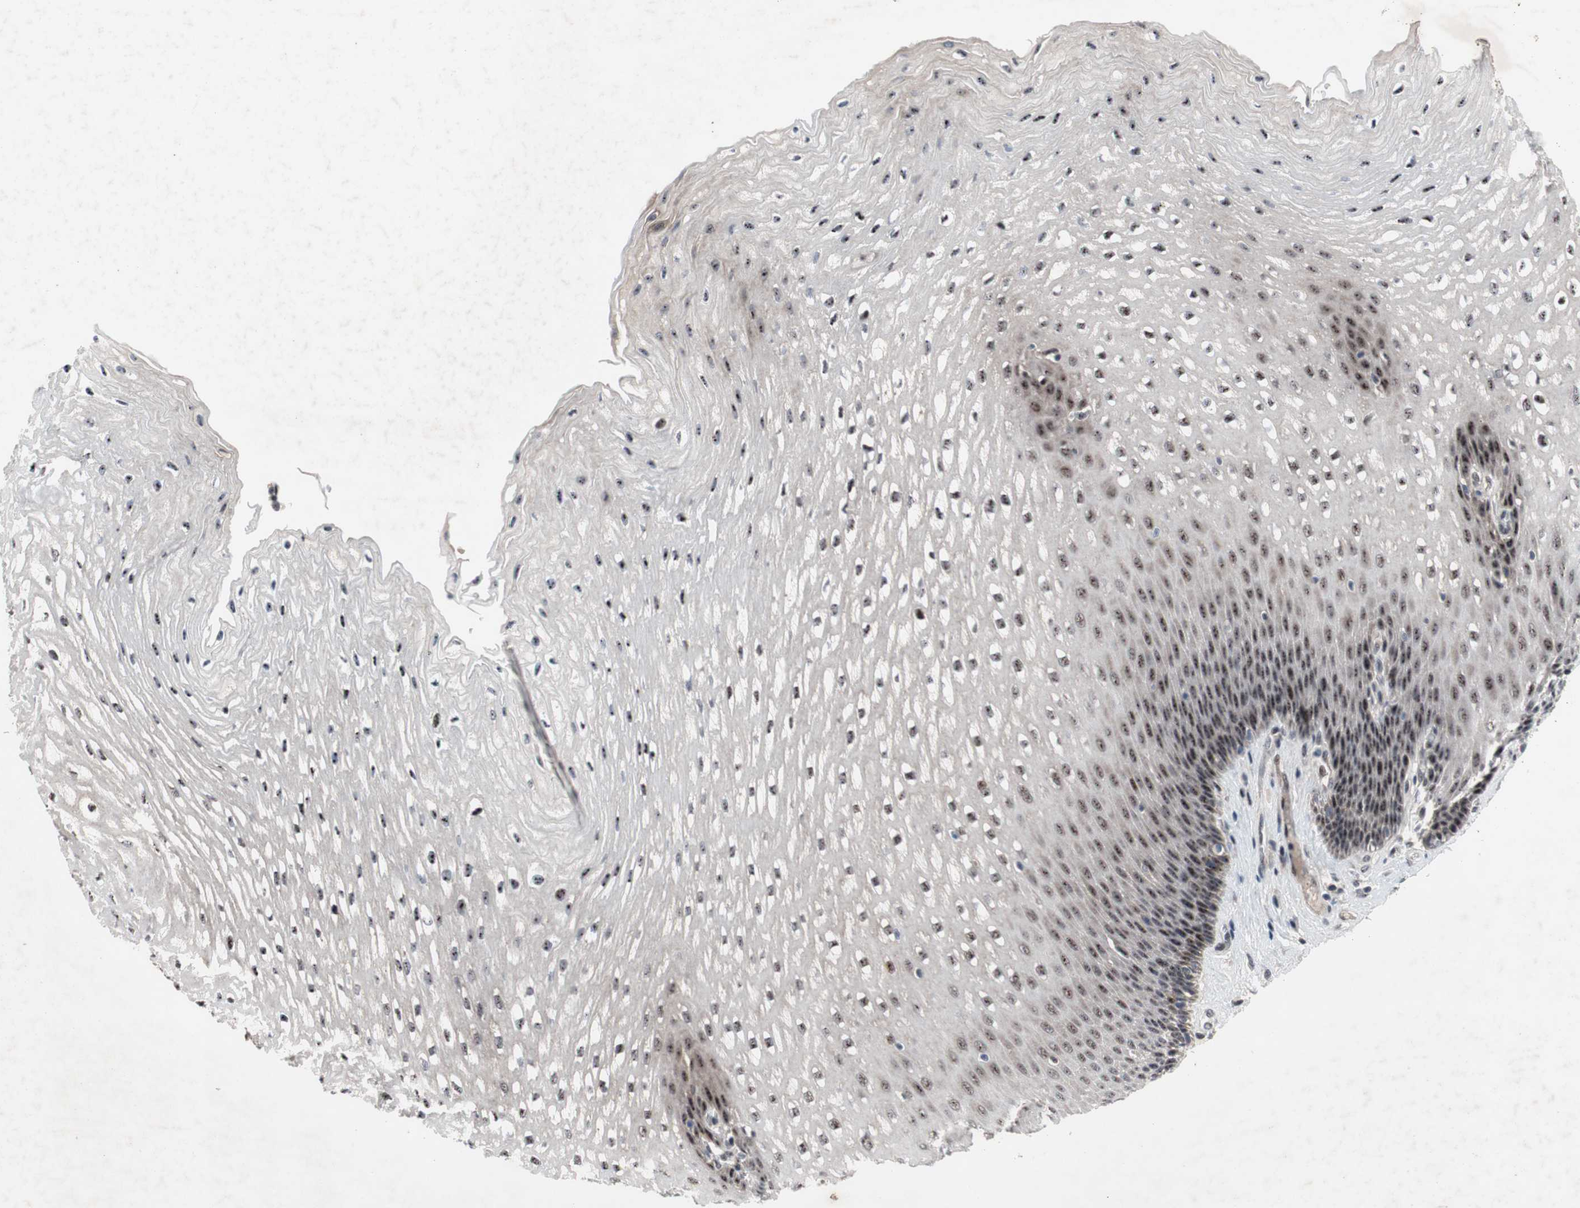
{"staining": {"intensity": "moderate", "quantity": ">75%", "location": "nuclear"}, "tissue": "esophagus", "cell_type": "Squamous epithelial cells", "image_type": "normal", "snomed": [{"axis": "morphology", "description": "Normal tissue, NOS"}, {"axis": "topography", "description": "Esophagus"}], "caption": "This histopathology image reveals IHC staining of unremarkable human esophagus, with medium moderate nuclear staining in about >75% of squamous epithelial cells.", "gene": "PINX1", "patient": {"sex": "male", "age": 48}}